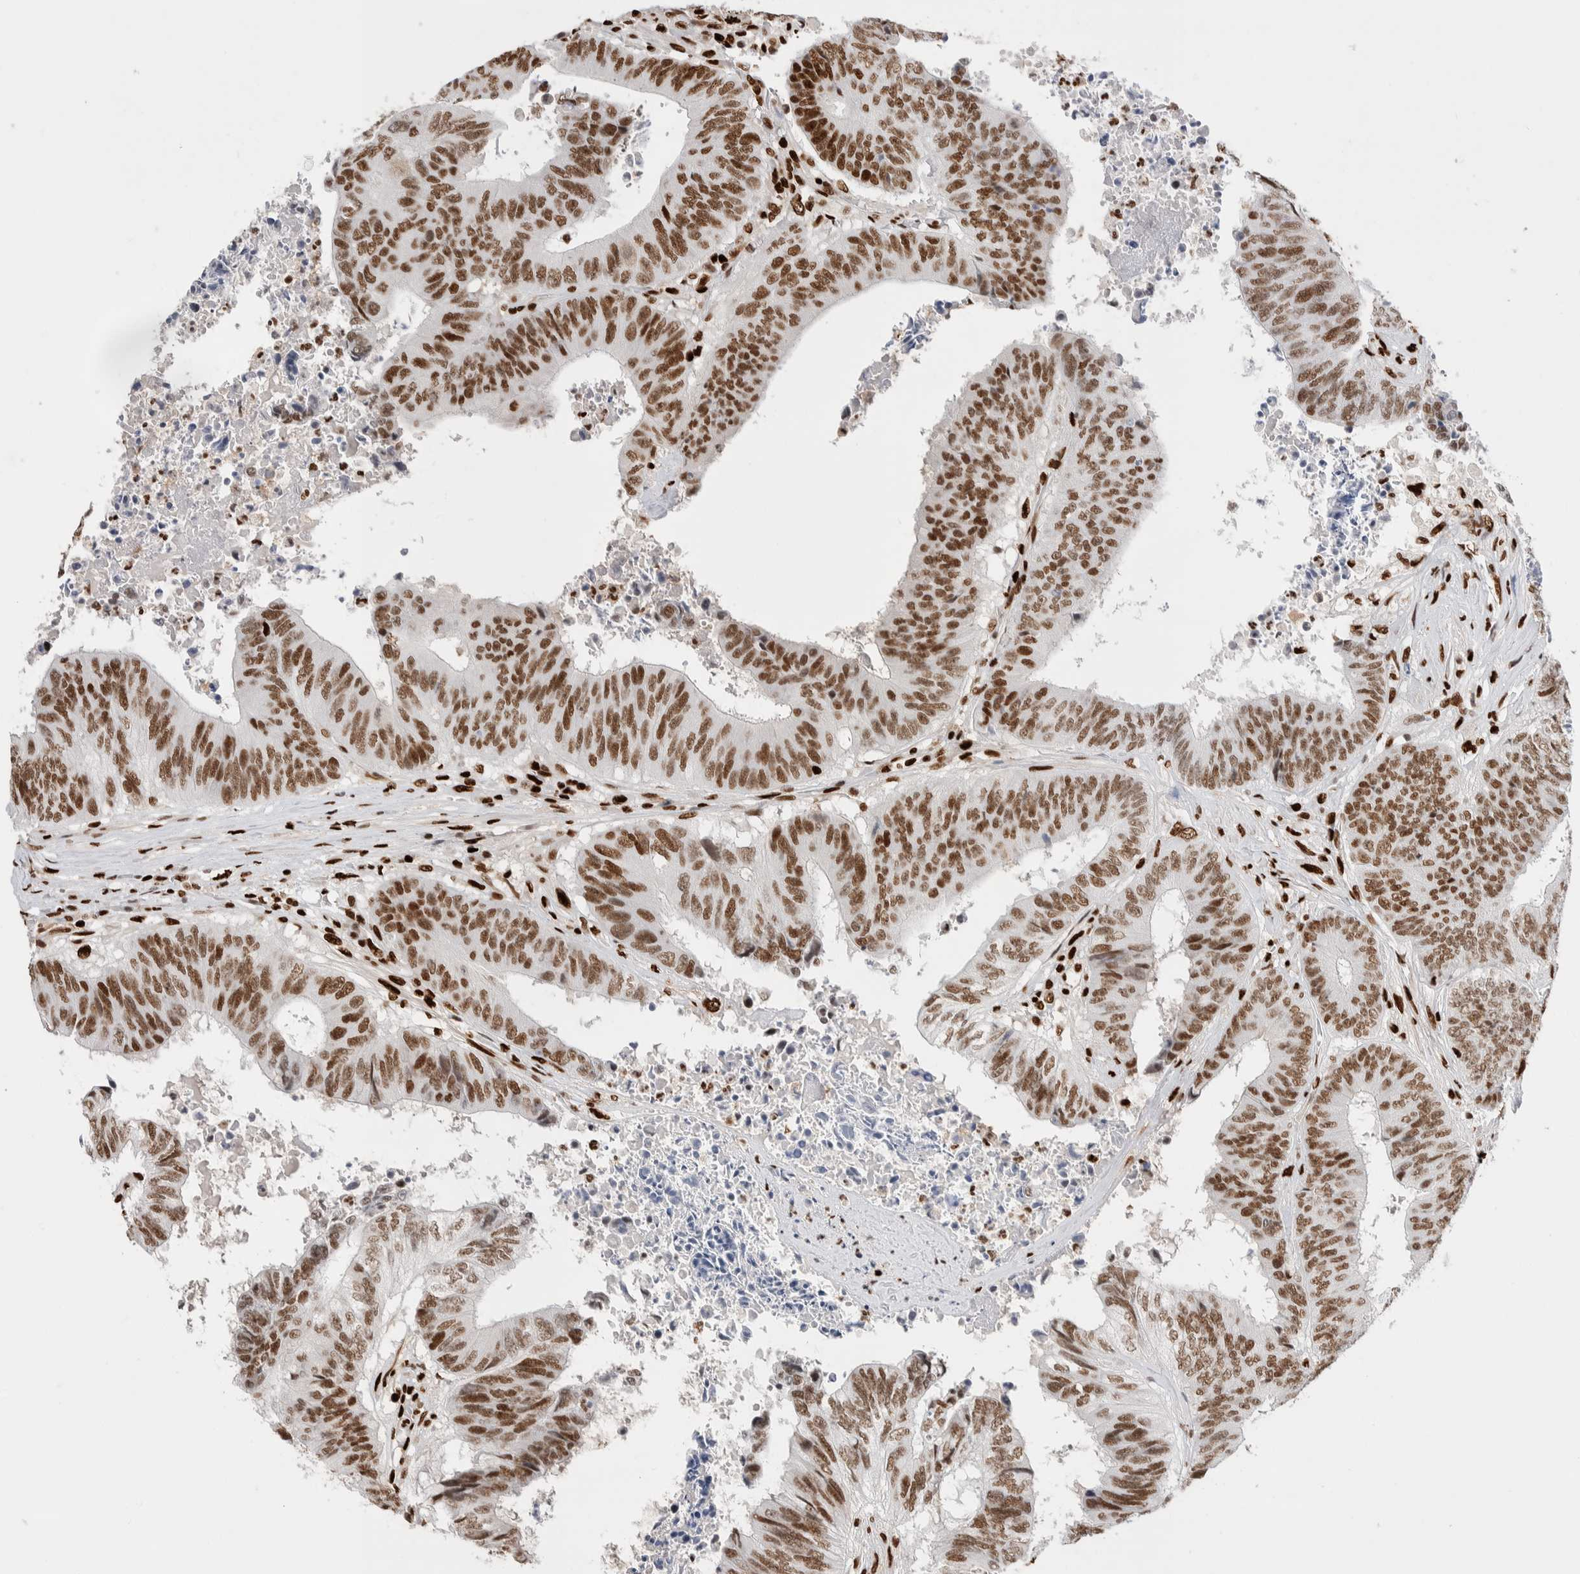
{"staining": {"intensity": "moderate", "quantity": ">75%", "location": "nuclear"}, "tissue": "colorectal cancer", "cell_type": "Tumor cells", "image_type": "cancer", "snomed": [{"axis": "morphology", "description": "Adenocarcinoma, NOS"}, {"axis": "topography", "description": "Rectum"}], "caption": "The photomicrograph reveals a brown stain indicating the presence of a protein in the nuclear of tumor cells in colorectal adenocarcinoma.", "gene": "RNASEK-C17orf49", "patient": {"sex": "male", "age": 72}}